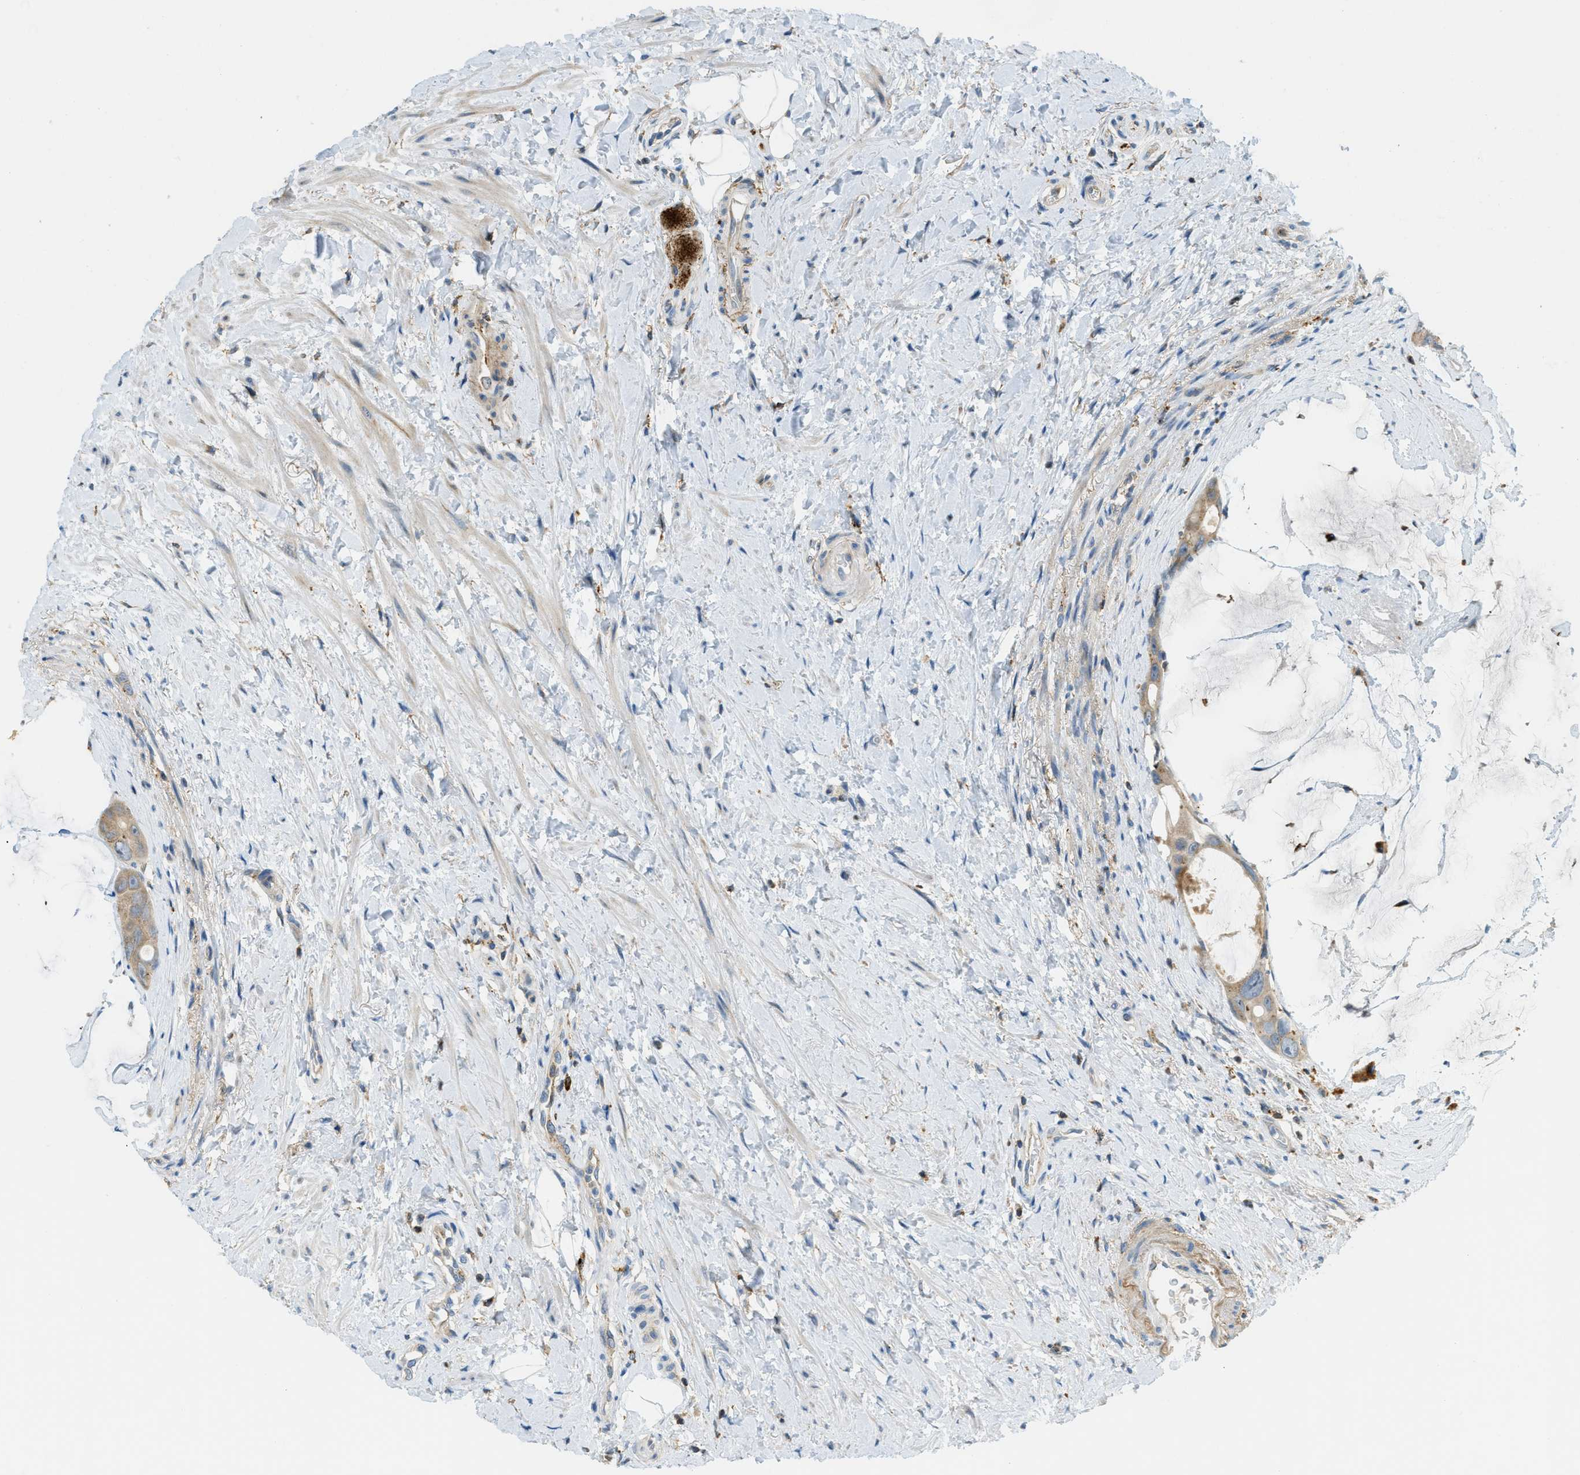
{"staining": {"intensity": "weak", "quantity": ">75%", "location": "cytoplasmic/membranous"}, "tissue": "colorectal cancer", "cell_type": "Tumor cells", "image_type": "cancer", "snomed": [{"axis": "morphology", "description": "Adenocarcinoma, NOS"}, {"axis": "topography", "description": "Rectum"}], "caption": "Human colorectal cancer (adenocarcinoma) stained with a protein marker exhibits weak staining in tumor cells.", "gene": "PLBD2", "patient": {"sex": "male", "age": 51}}